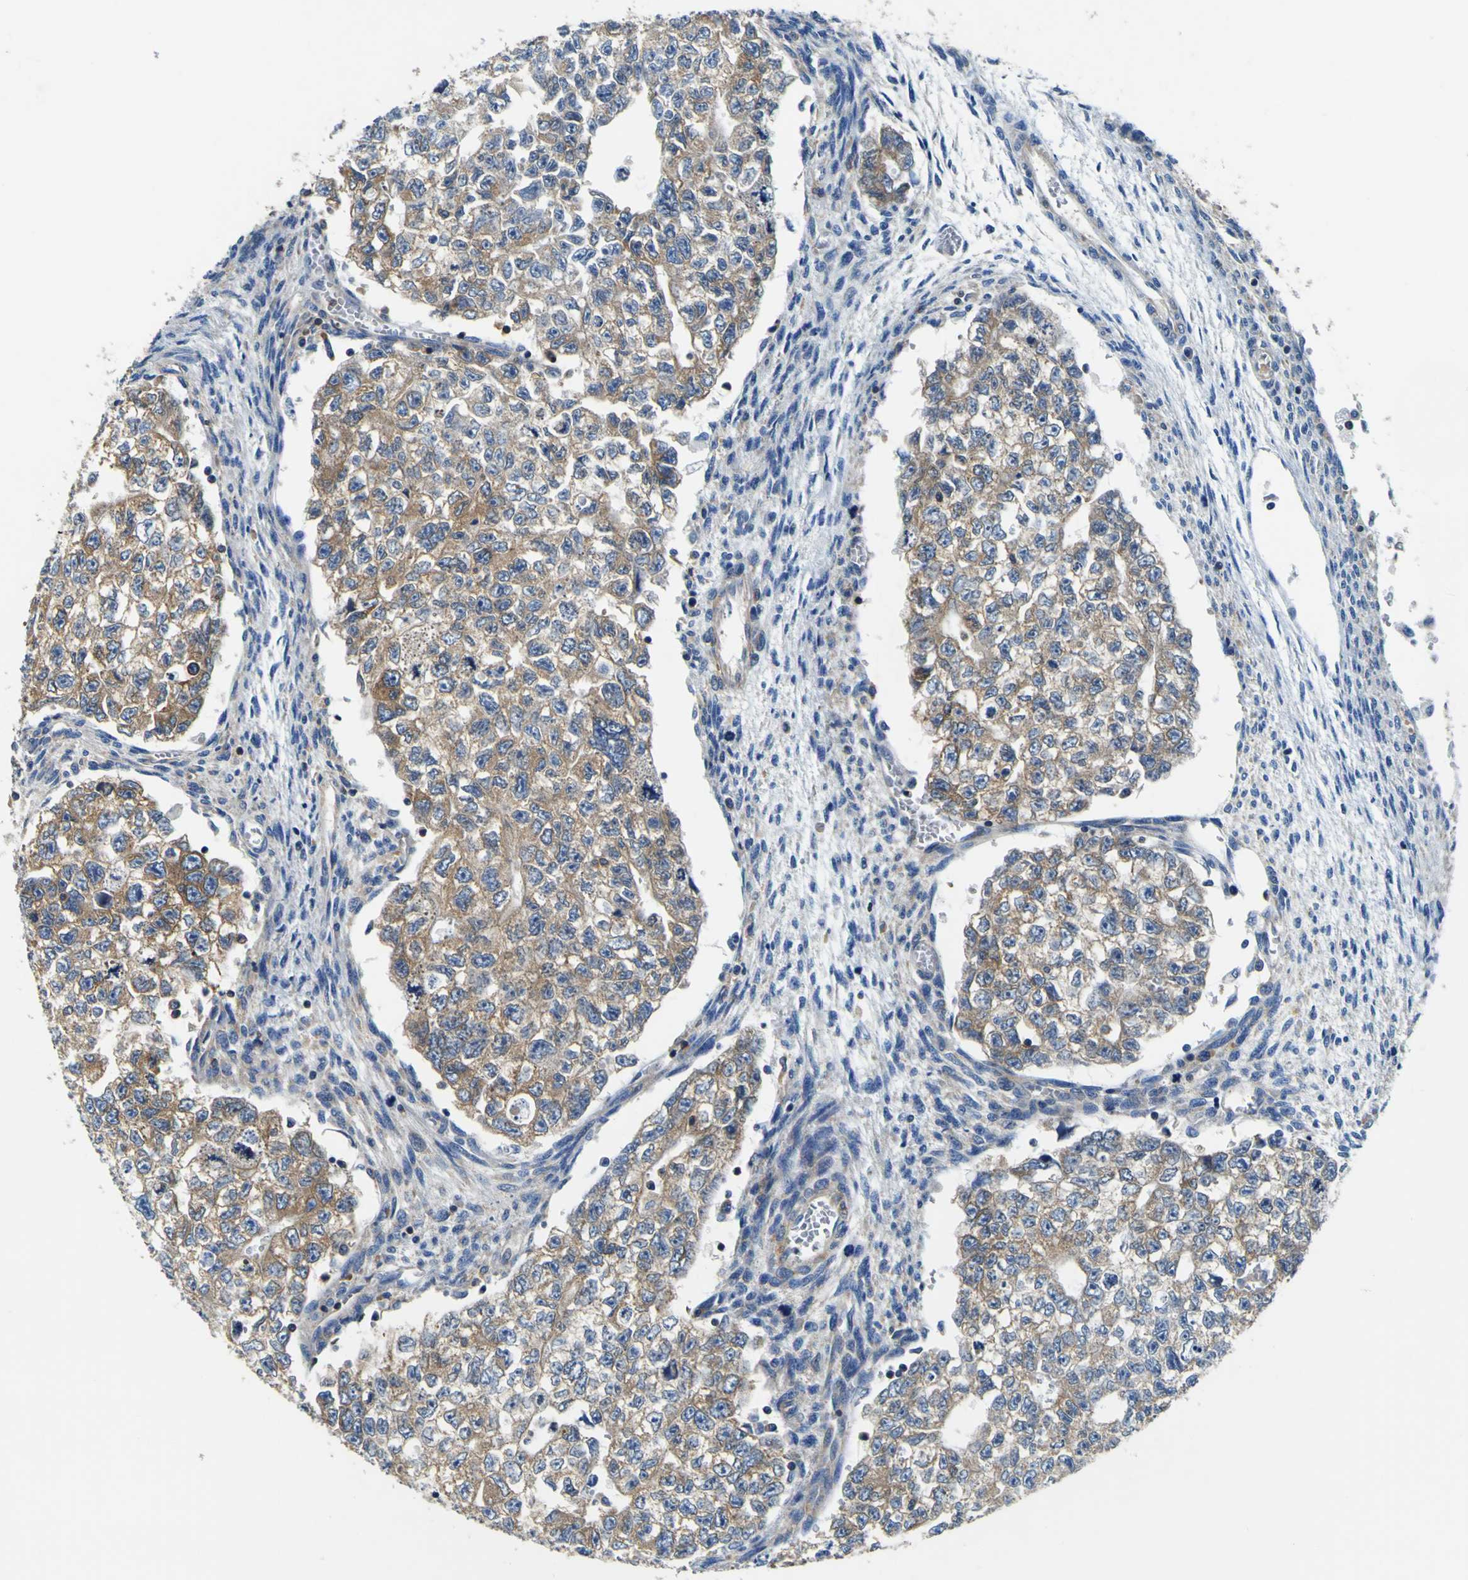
{"staining": {"intensity": "weak", "quantity": ">75%", "location": "cytoplasmic/membranous"}, "tissue": "testis cancer", "cell_type": "Tumor cells", "image_type": "cancer", "snomed": [{"axis": "morphology", "description": "Seminoma, NOS"}, {"axis": "morphology", "description": "Carcinoma, Embryonal, NOS"}, {"axis": "topography", "description": "Testis"}], "caption": "Testis cancer (embryonal carcinoma) was stained to show a protein in brown. There is low levels of weak cytoplasmic/membranous staining in about >75% of tumor cells.", "gene": "CNR2", "patient": {"sex": "male", "age": 38}}